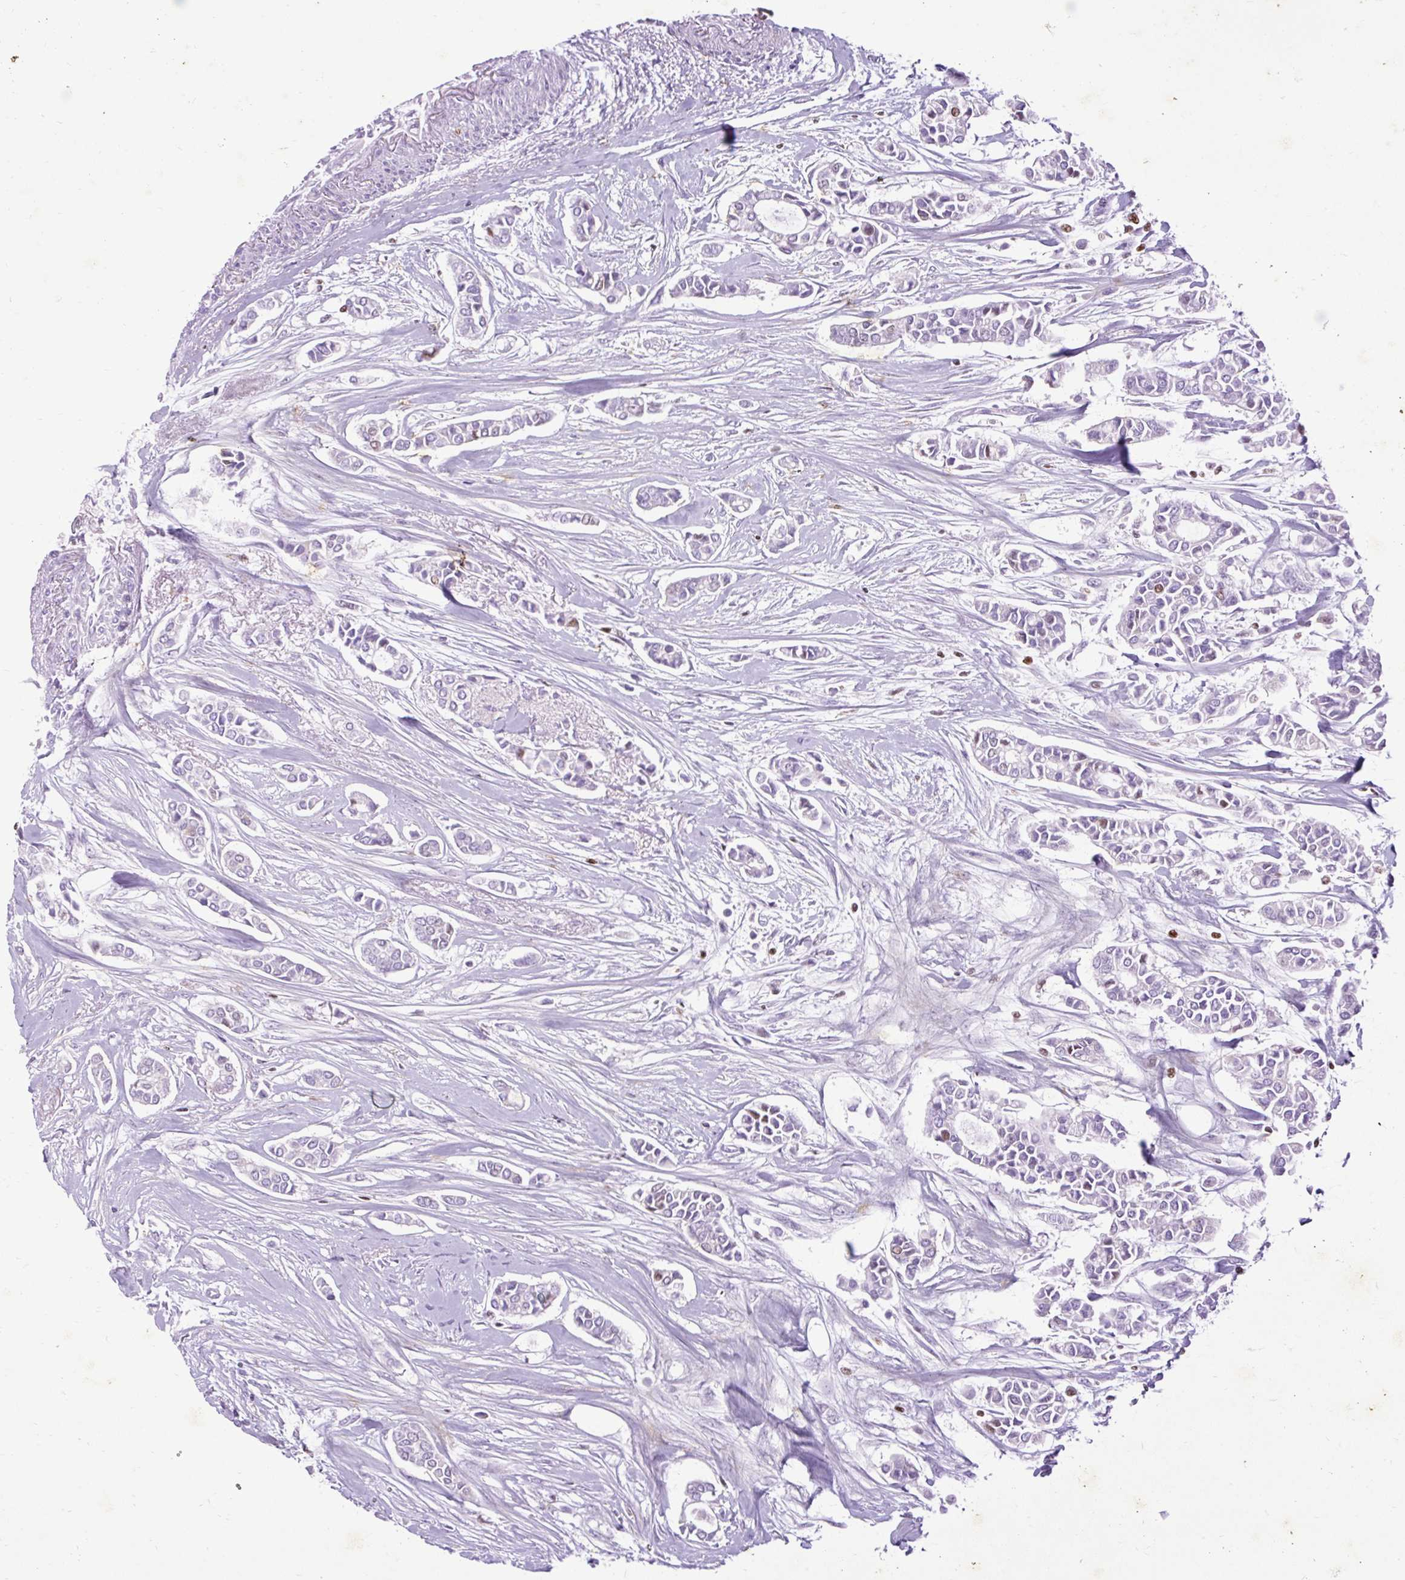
{"staining": {"intensity": "negative", "quantity": "none", "location": "none"}, "tissue": "breast cancer", "cell_type": "Tumor cells", "image_type": "cancer", "snomed": [{"axis": "morphology", "description": "Duct carcinoma"}, {"axis": "topography", "description": "Breast"}], "caption": "IHC photomicrograph of intraductal carcinoma (breast) stained for a protein (brown), which exhibits no positivity in tumor cells.", "gene": "SPC24", "patient": {"sex": "female", "age": 84}}